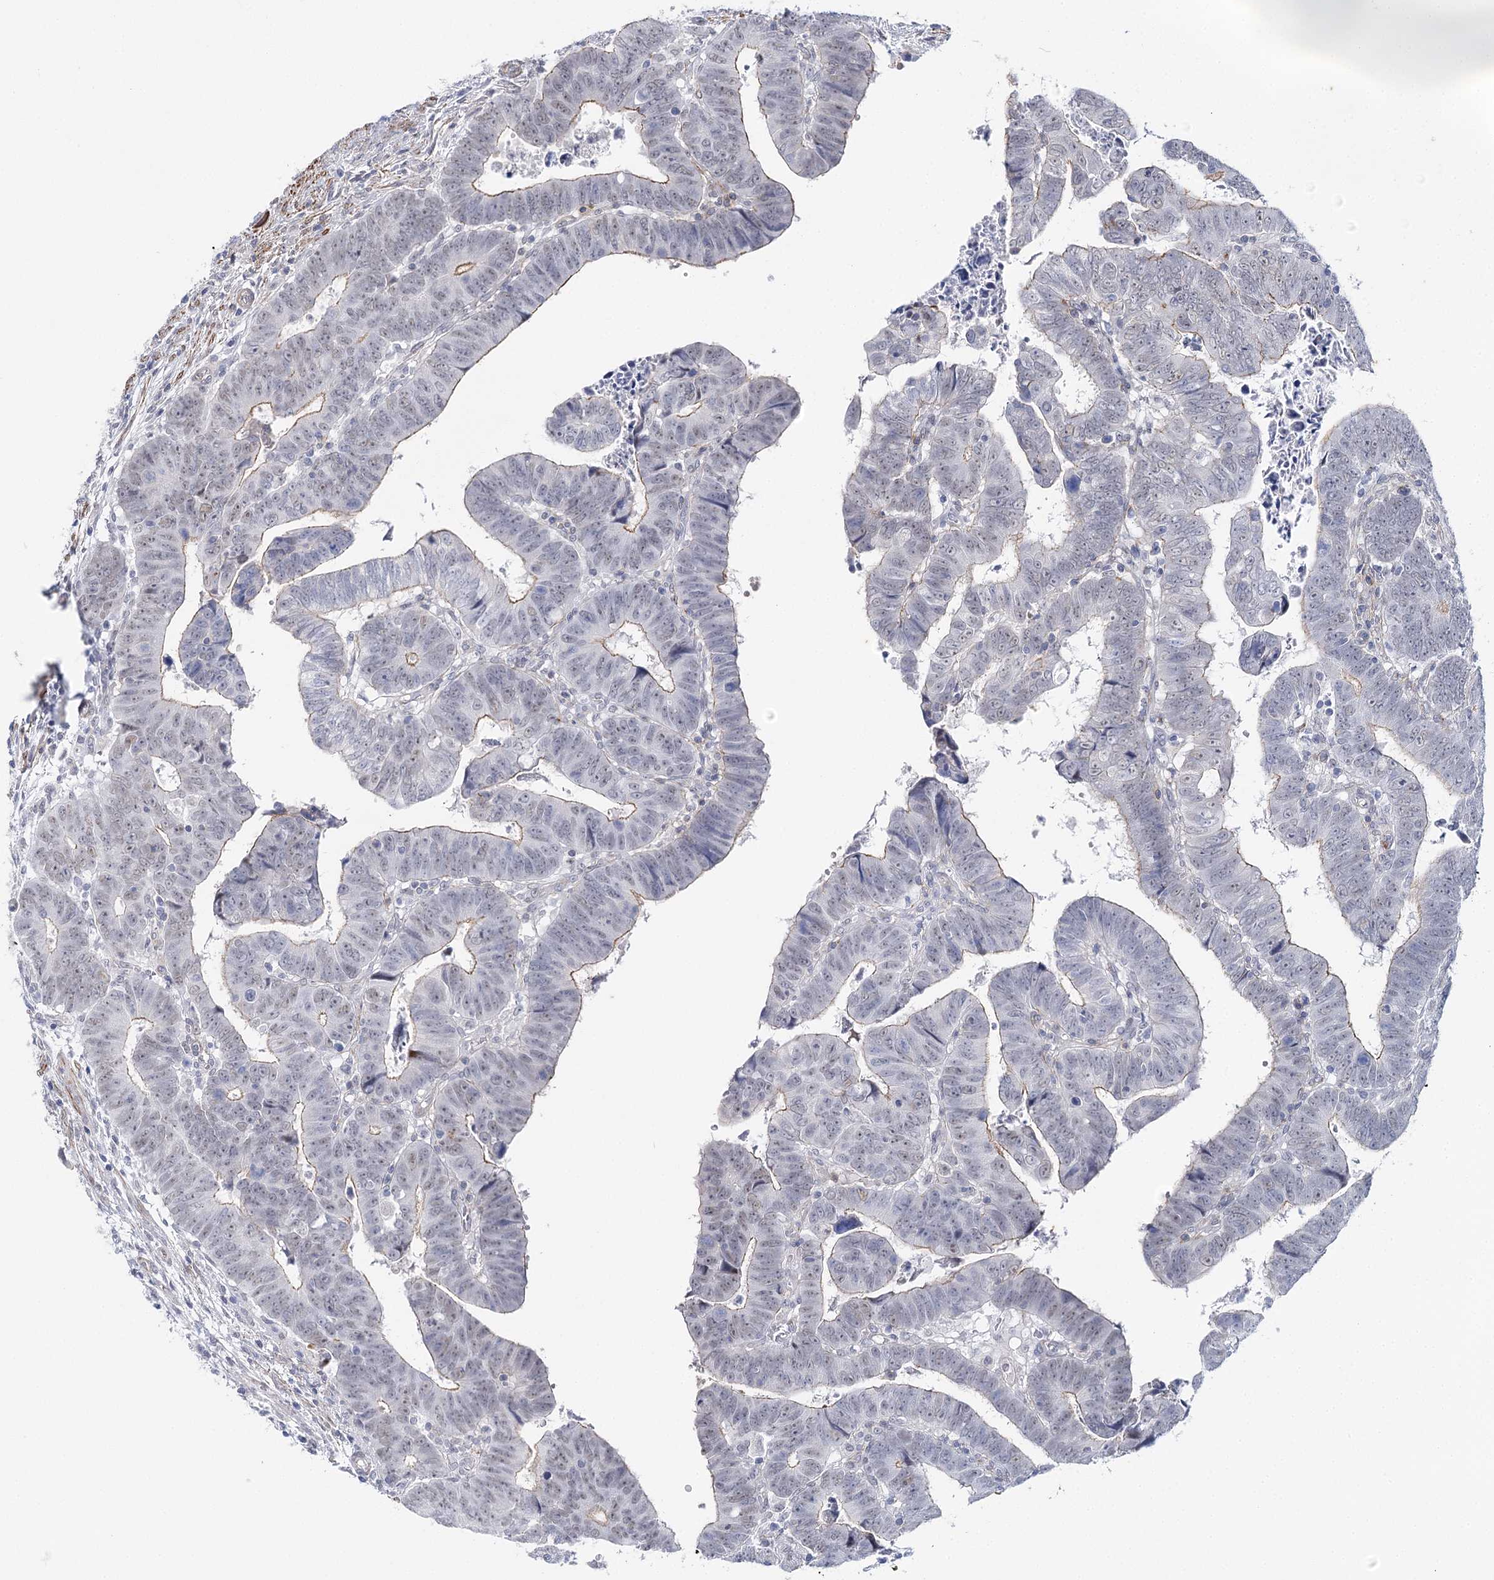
{"staining": {"intensity": "negative", "quantity": "none", "location": "none"}, "tissue": "colorectal cancer", "cell_type": "Tumor cells", "image_type": "cancer", "snomed": [{"axis": "morphology", "description": "Normal tissue, NOS"}, {"axis": "morphology", "description": "Adenocarcinoma, NOS"}, {"axis": "topography", "description": "Rectum"}], "caption": "Histopathology image shows no protein expression in tumor cells of colorectal cancer tissue.", "gene": "AGXT2", "patient": {"sex": "female", "age": 65}}